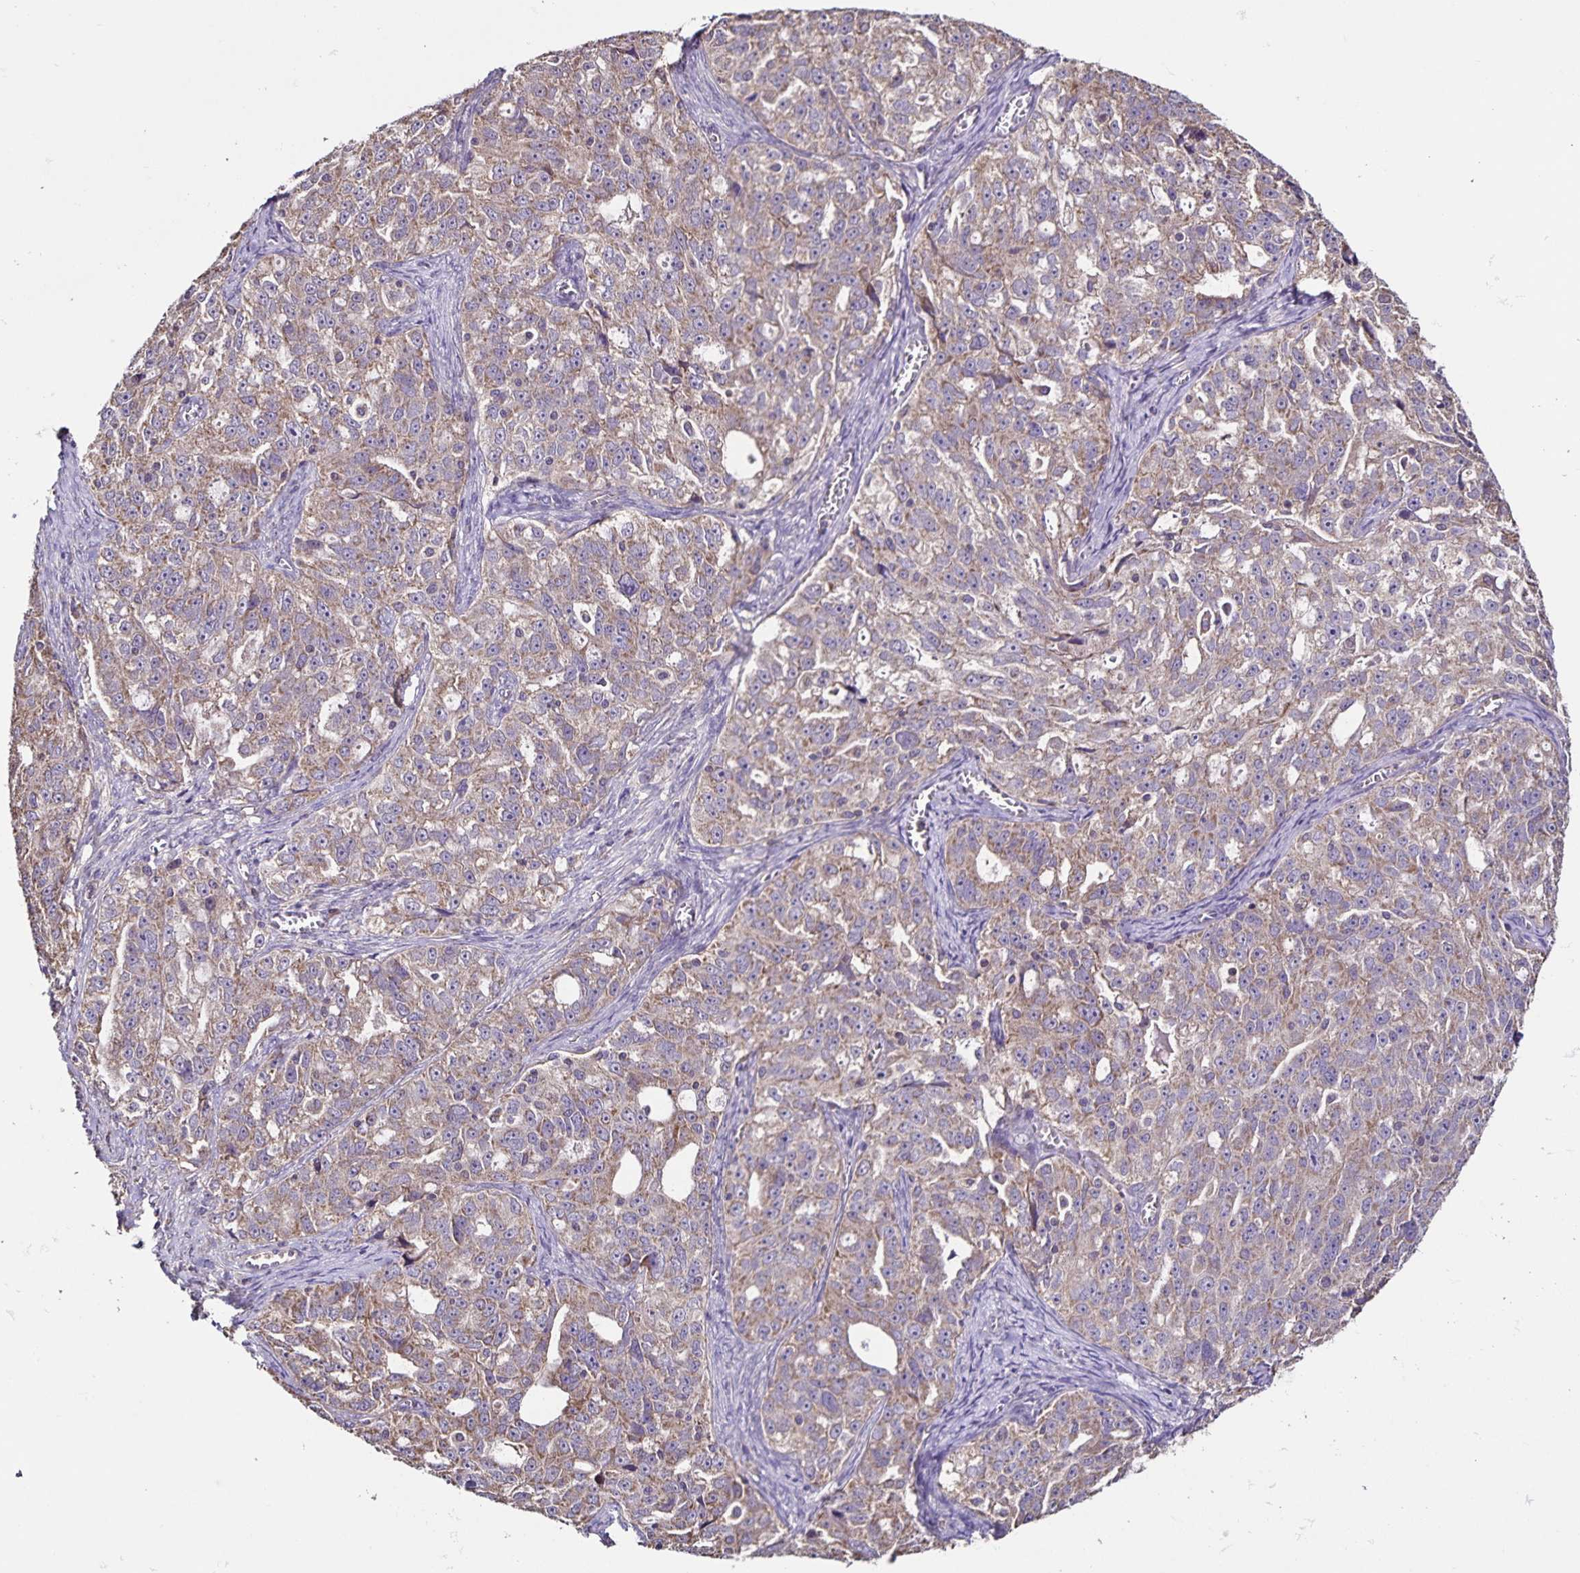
{"staining": {"intensity": "weak", "quantity": "25%-75%", "location": "cytoplasmic/membranous"}, "tissue": "ovarian cancer", "cell_type": "Tumor cells", "image_type": "cancer", "snomed": [{"axis": "morphology", "description": "Cystadenocarcinoma, serous, NOS"}, {"axis": "topography", "description": "Ovary"}], "caption": "Immunohistochemical staining of serous cystadenocarcinoma (ovarian) displays low levels of weak cytoplasmic/membranous positivity in about 25%-75% of tumor cells. The staining was performed using DAB to visualize the protein expression in brown, while the nuclei were stained in blue with hematoxylin (Magnification: 20x).", "gene": "MAN1A1", "patient": {"sex": "female", "age": 51}}